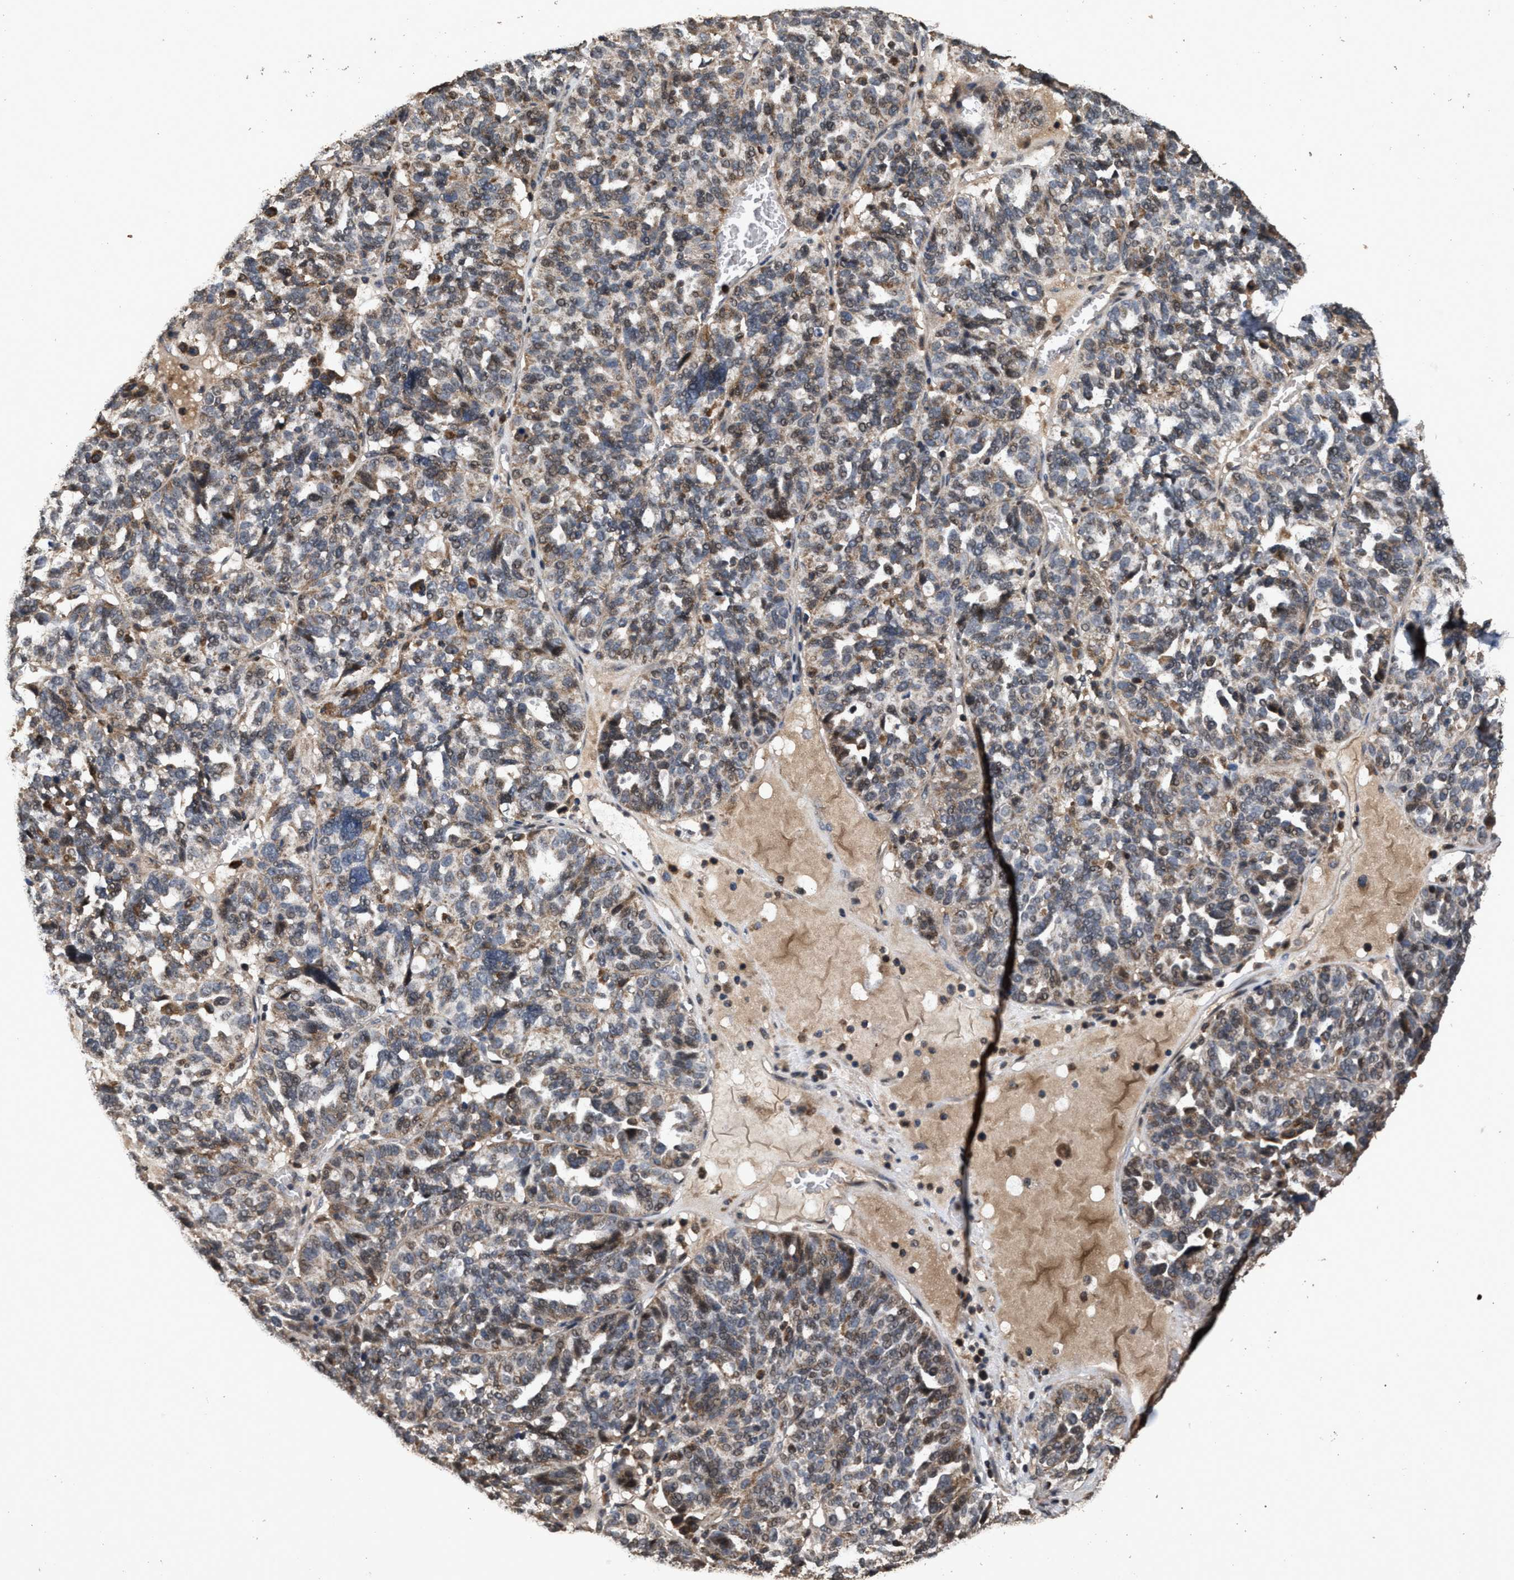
{"staining": {"intensity": "moderate", "quantity": "25%-75%", "location": "cytoplasmic/membranous"}, "tissue": "ovarian cancer", "cell_type": "Tumor cells", "image_type": "cancer", "snomed": [{"axis": "morphology", "description": "Cystadenocarcinoma, serous, NOS"}, {"axis": "topography", "description": "Ovary"}], "caption": "Immunohistochemistry of ovarian serous cystadenocarcinoma reveals medium levels of moderate cytoplasmic/membranous positivity in approximately 25%-75% of tumor cells.", "gene": "TDRKH", "patient": {"sex": "female", "age": 59}}